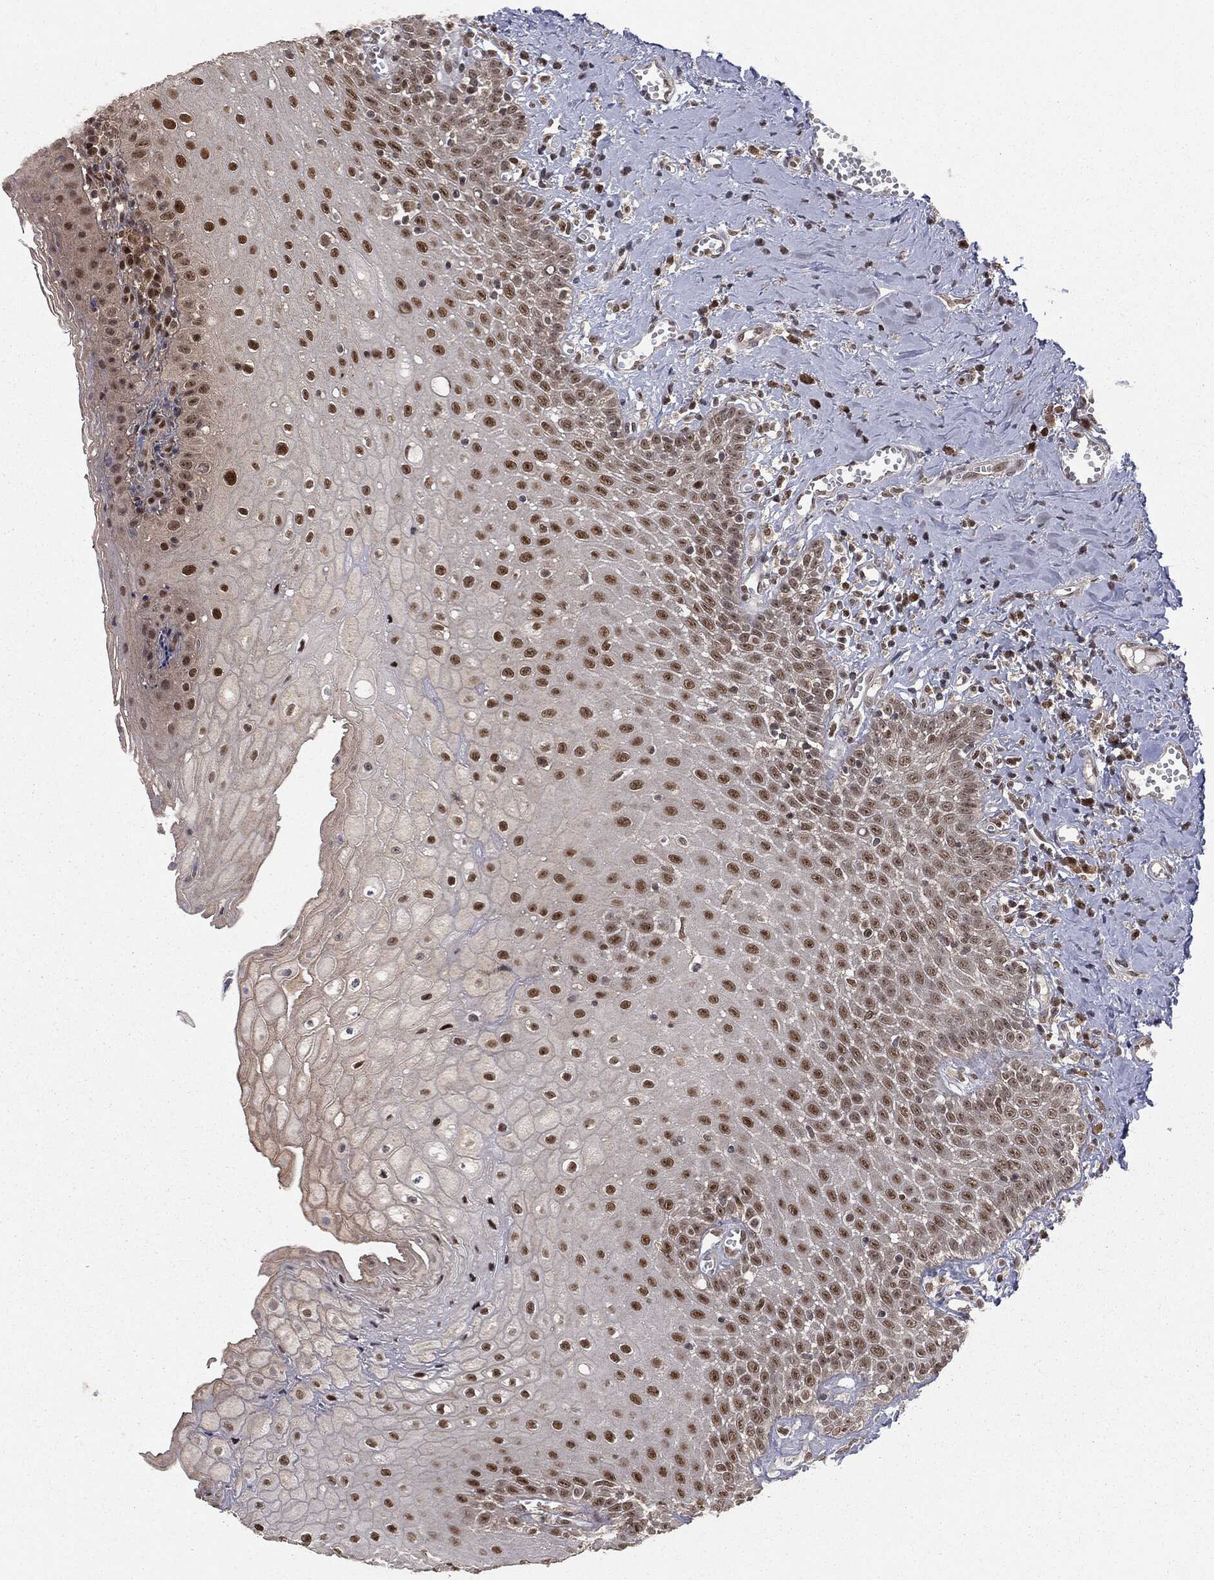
{"staining": {"intensity": "strong", "quantity": "25%-75%", "location": "nuclear"}, "tissue": "oral mucosa", "cell_type": "Squamous epithelial cells", "image_type": "normal", "snomed": [{"axis": "morphology", "description": "Normal tissue, NOS"}, {"axis": "morphology", "description": "Squamous cell carcinoma, NOS"}, {"axis": "topography", "description": "Oral tissue"}, {"axis": "topography", "description": "Head-Neck"}], "caption": "Strong nuclear protein positivity is appreciated in approximately 25%-75% of squamous epithelial cells in oral mucosa.", "gene": "JMJD6", "patient": {"sex": "female", "age": 74}}